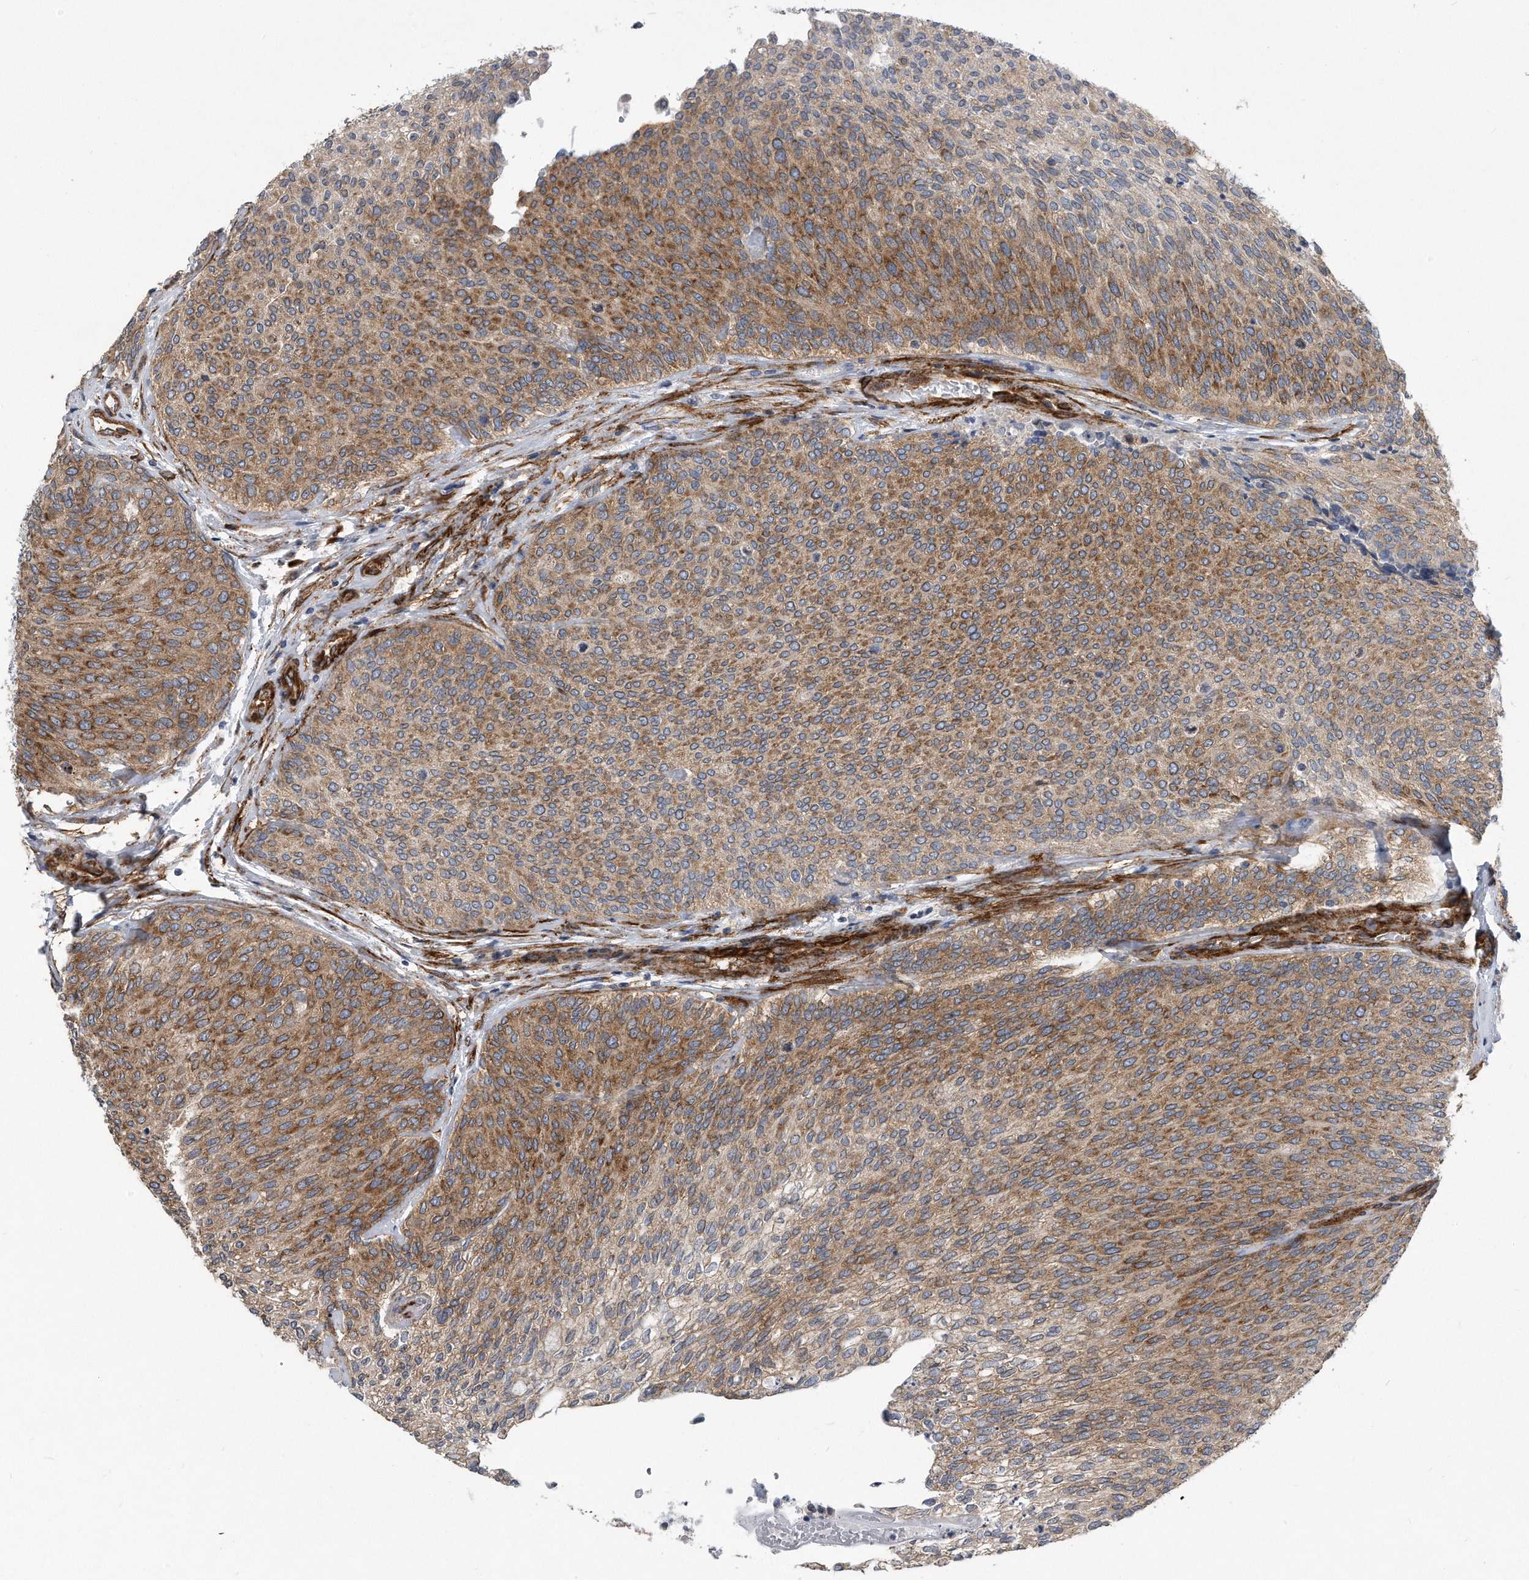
{"staining": {"intensity": "moderate", "quantity": ">75%", "location": "cytoplasmic/membranous"}, "tissue": "urothelial cancer", "cell_type": "Tumor cells", "image_type": "cancer", "snomed": [{"axis": "morphology", "description": "Urothelial carcinoma, Low grade"}, {"axis": "topography", "description": "Urinary bladder"}], "caption": "Urothelial cancer stained for a protein reveals moderate cytoplasmic/membranous positivity in tumor cells.", "gene": "EIF2B4", "patient": {"sex": "female", "age": 79}}